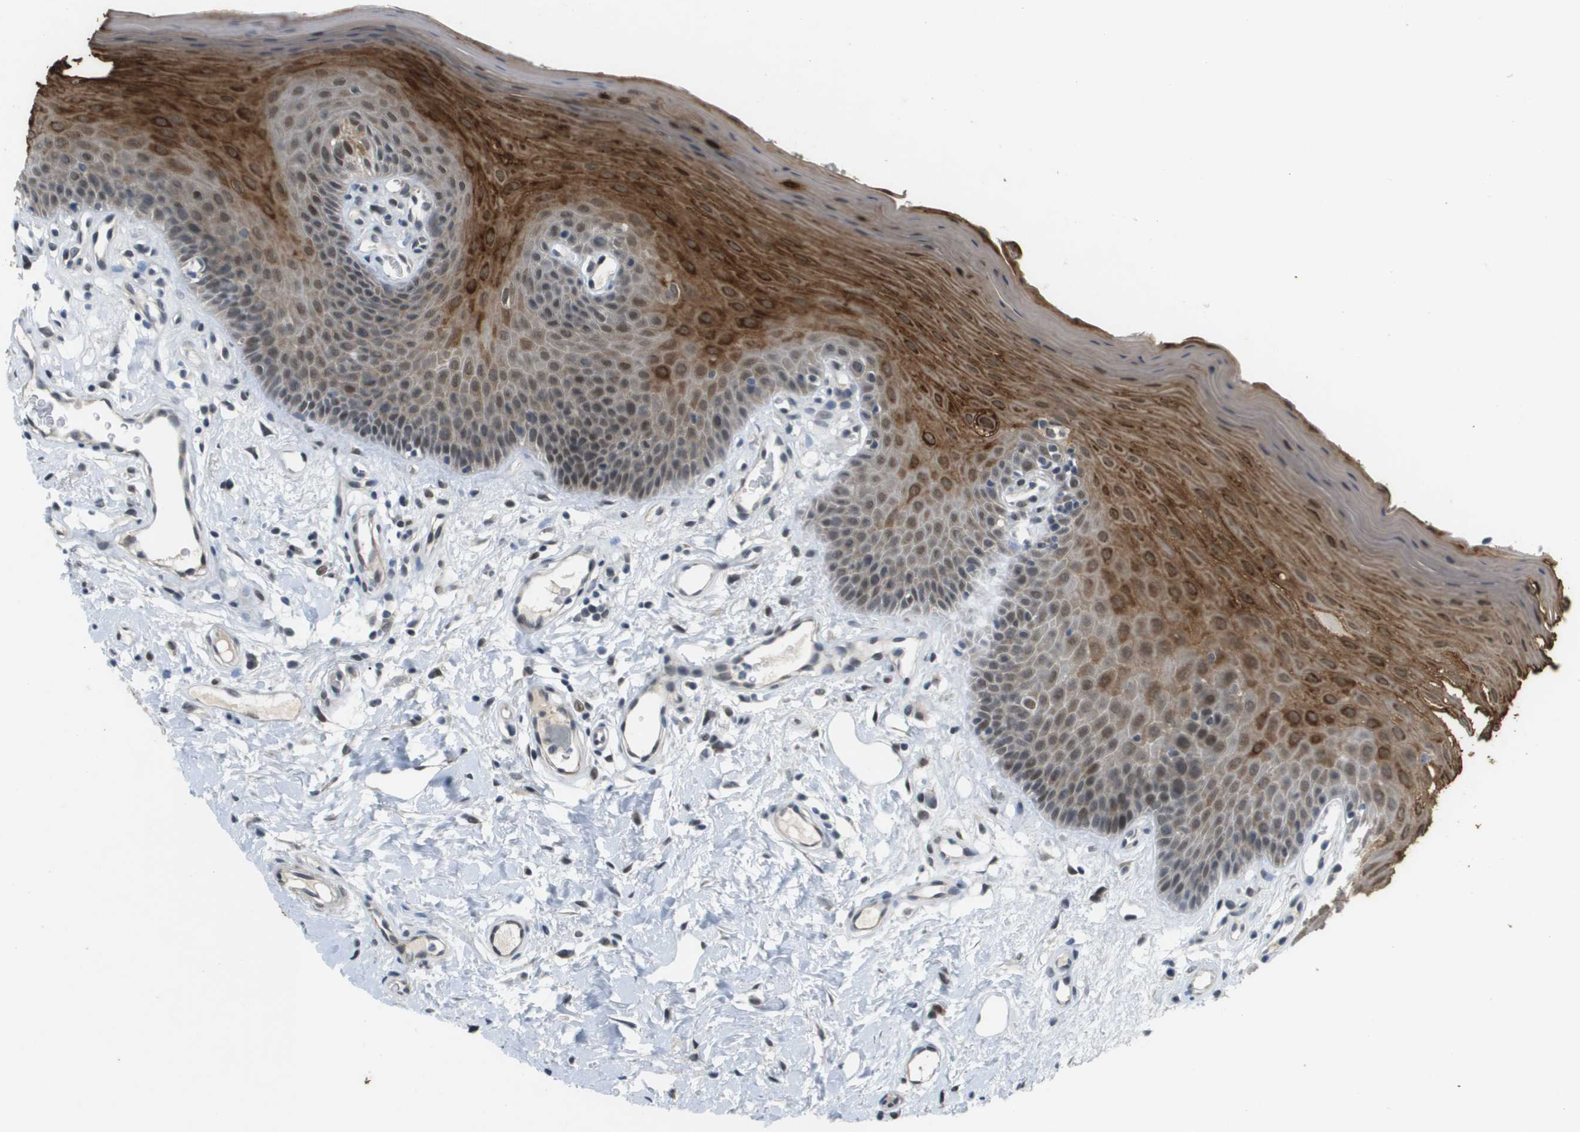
{"staining": {"intensity": "strong", "quantity": "25%-75%", "location": "cytoplasmic/membranous,nuclear"}, "tissue": "oral mucosa", "cell_type": "Squamous epithelial cells", "image_type": "normal", "snomed": [{"axis": "morphology", "description": "Normal tissue, NOS"}, {"axis": "morphology", "description": "Squamous cell carcinoma, NOS"}, {"axis": "topography", "description": "Skeletal muscle"}, {"axis": "topography", "description": "Adipose tissue"}, {"axis": "topography", "description": "Vascular tissue"}, {"axis": "topography", "description": "Oral tissue"}, {"axis": "topography", "description": "Peripheral nerve tissue"}, {"axis": "topography", "description": "Head-Neck"}], "caption": "A brown stain highlights strong cytoplasmic/membranous,nuclear staining of a protein in squamous epithelial cells of benign human oral mucosa. Using DAB (brown) and hematoxylin (blue) stains, captured at high magnification using brightfield microscopy.", "gene": "ARID1B", "patient": {"sex": "male", "age": 71}}